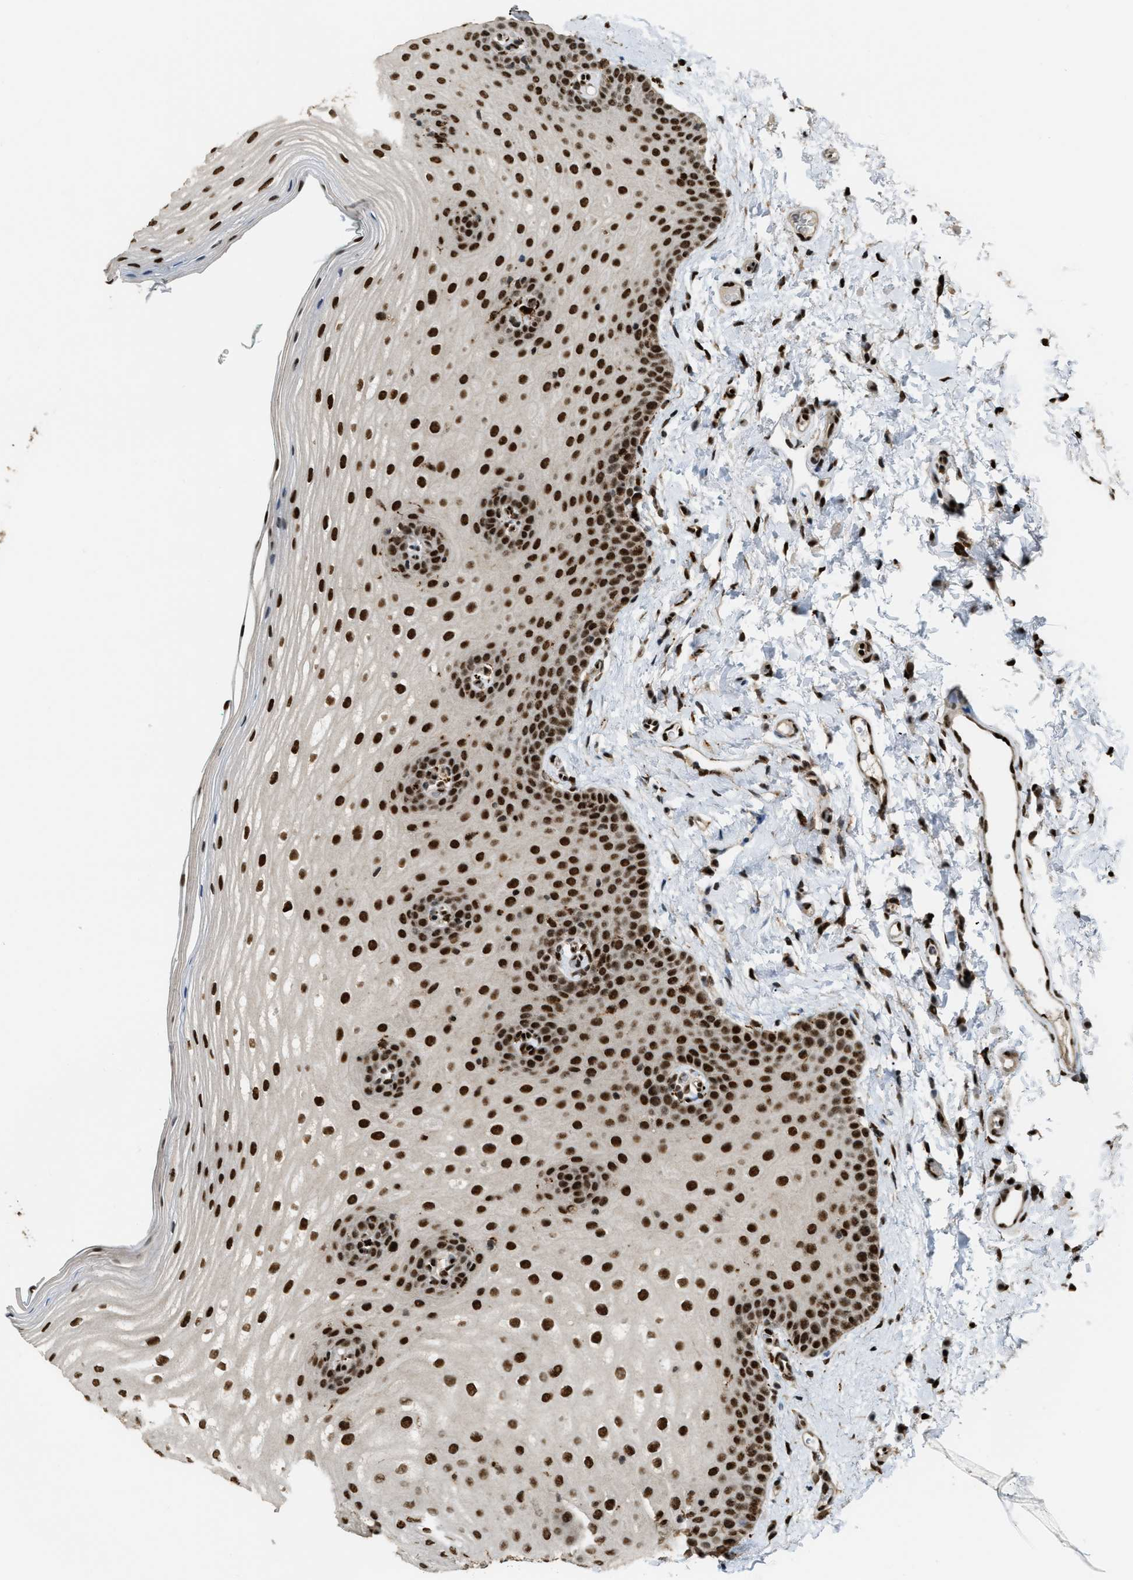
{"staining": {"intensity": "strong", "quantity": ">75%", "location": "nuclear"}, "tissue": "oral mucosa", "cell_type": "Squamous epithelial cells", "image_type": "normal", "snomed": [{"axis": "morphology", "description": "Normal tissue, NOS"}, {"axis": "topography", "description": "Skin"}, {"axis": "topography", "description": "Oral tissue"}], "caption": "Immunohistochemistry of normal human oral mucosa shows high levels of strong nuclear expression in approximately >75% of squamous epithelial cells.", "gene": "NUMA1", "patient": {"sex": "male", "age": 84}}